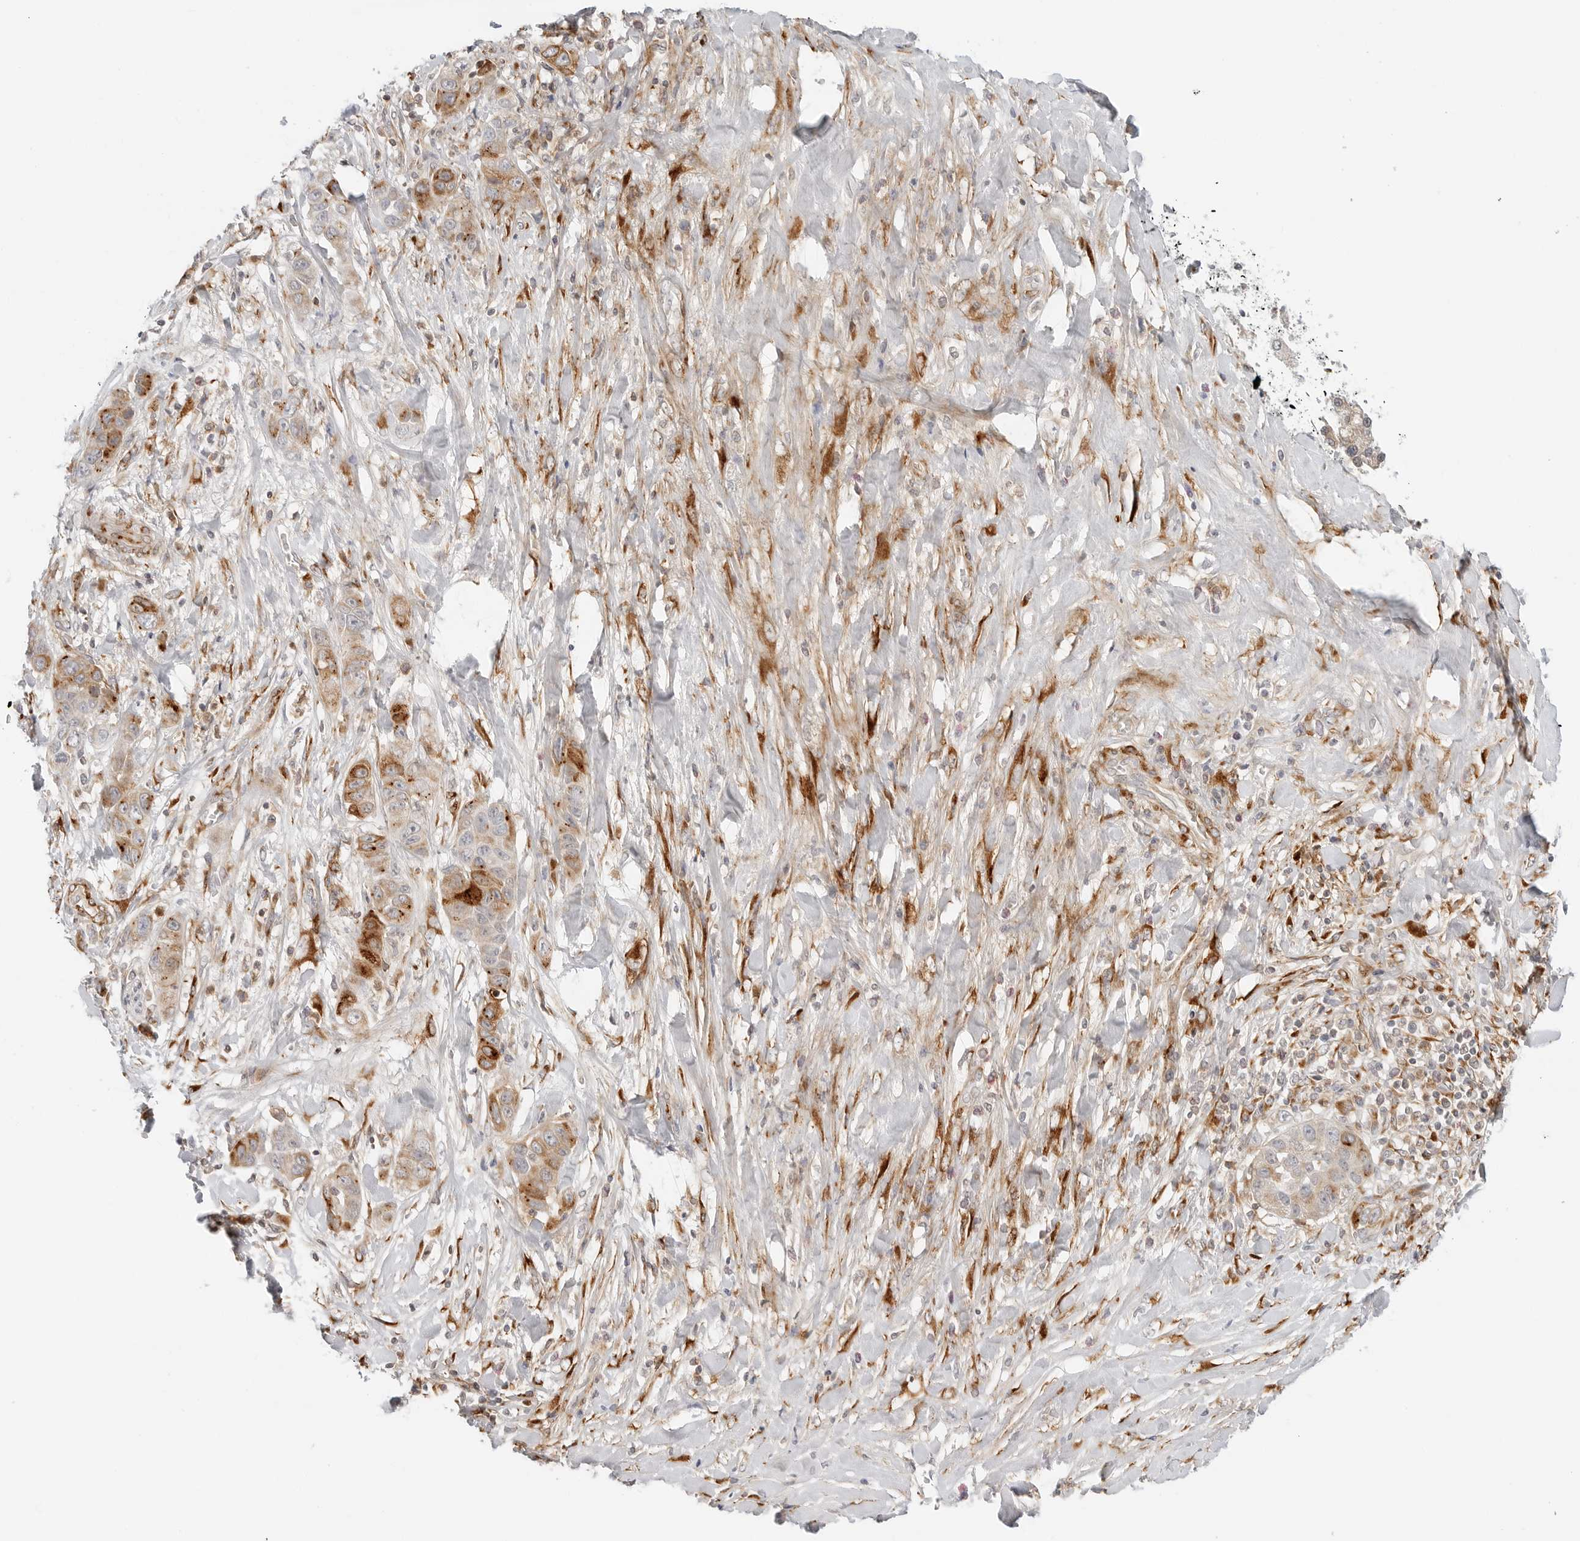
{"staining": {"intensity": "moderate", "quantity": ">75%", "location": "cytoplasmic/membranous"}, "tissue": "liver cancer", "cell_type": "Tumor cells", "image_type": "cancer", "snomed": [{"axis": "morphology", "description": "Cholangiocarcinoma"}, {"axis": "topography", "description": "Liver"}], "caption": "Human liver cholangiocarcinoma stained with a brown dye demonstrates moderate cytoplasmic/membranous positive staining in about >75% of tumor cells.", "gene": "C1QTNF1", "patient": {"sex": "female", "age": 52}}